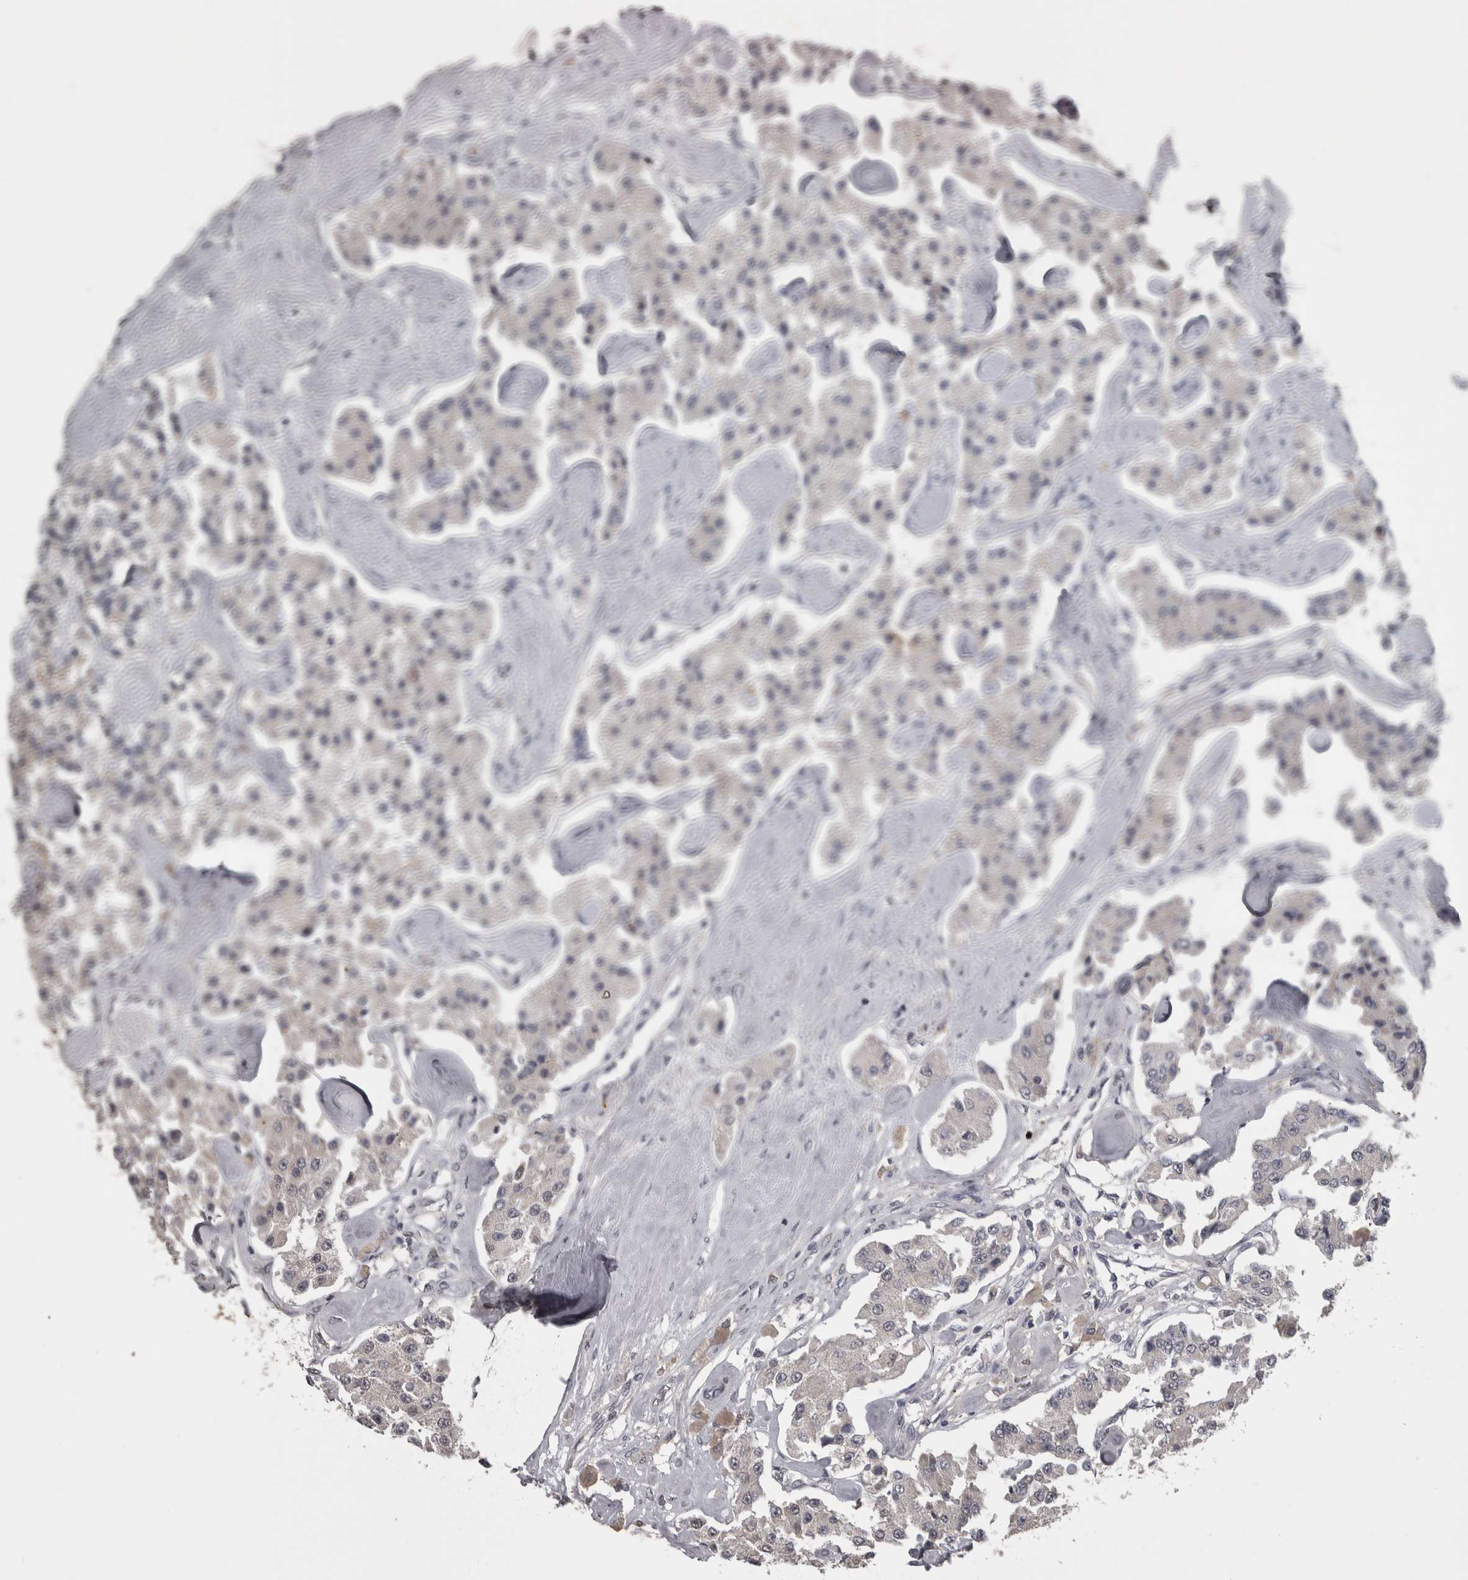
{"staining": {"intensity": "negative", "quantity": "none", "location": "none"}, "tissue": "carcinoid", "cell_type": "Tumor cells", "image_type": "cancer", "snomed": [{"axis": "morphology", "description": "Carcinoid, malignant, NOS"}, {"axis": "topography", "description": "Pancreas"}], "caption": "Immunohistochemistry (IHC) image of carcinoid stained for a protein (brown), which exhibits no staining in tumor cells.", "gene": "PIK3AP1", "patient": {"sex": "male", "age": 41}}